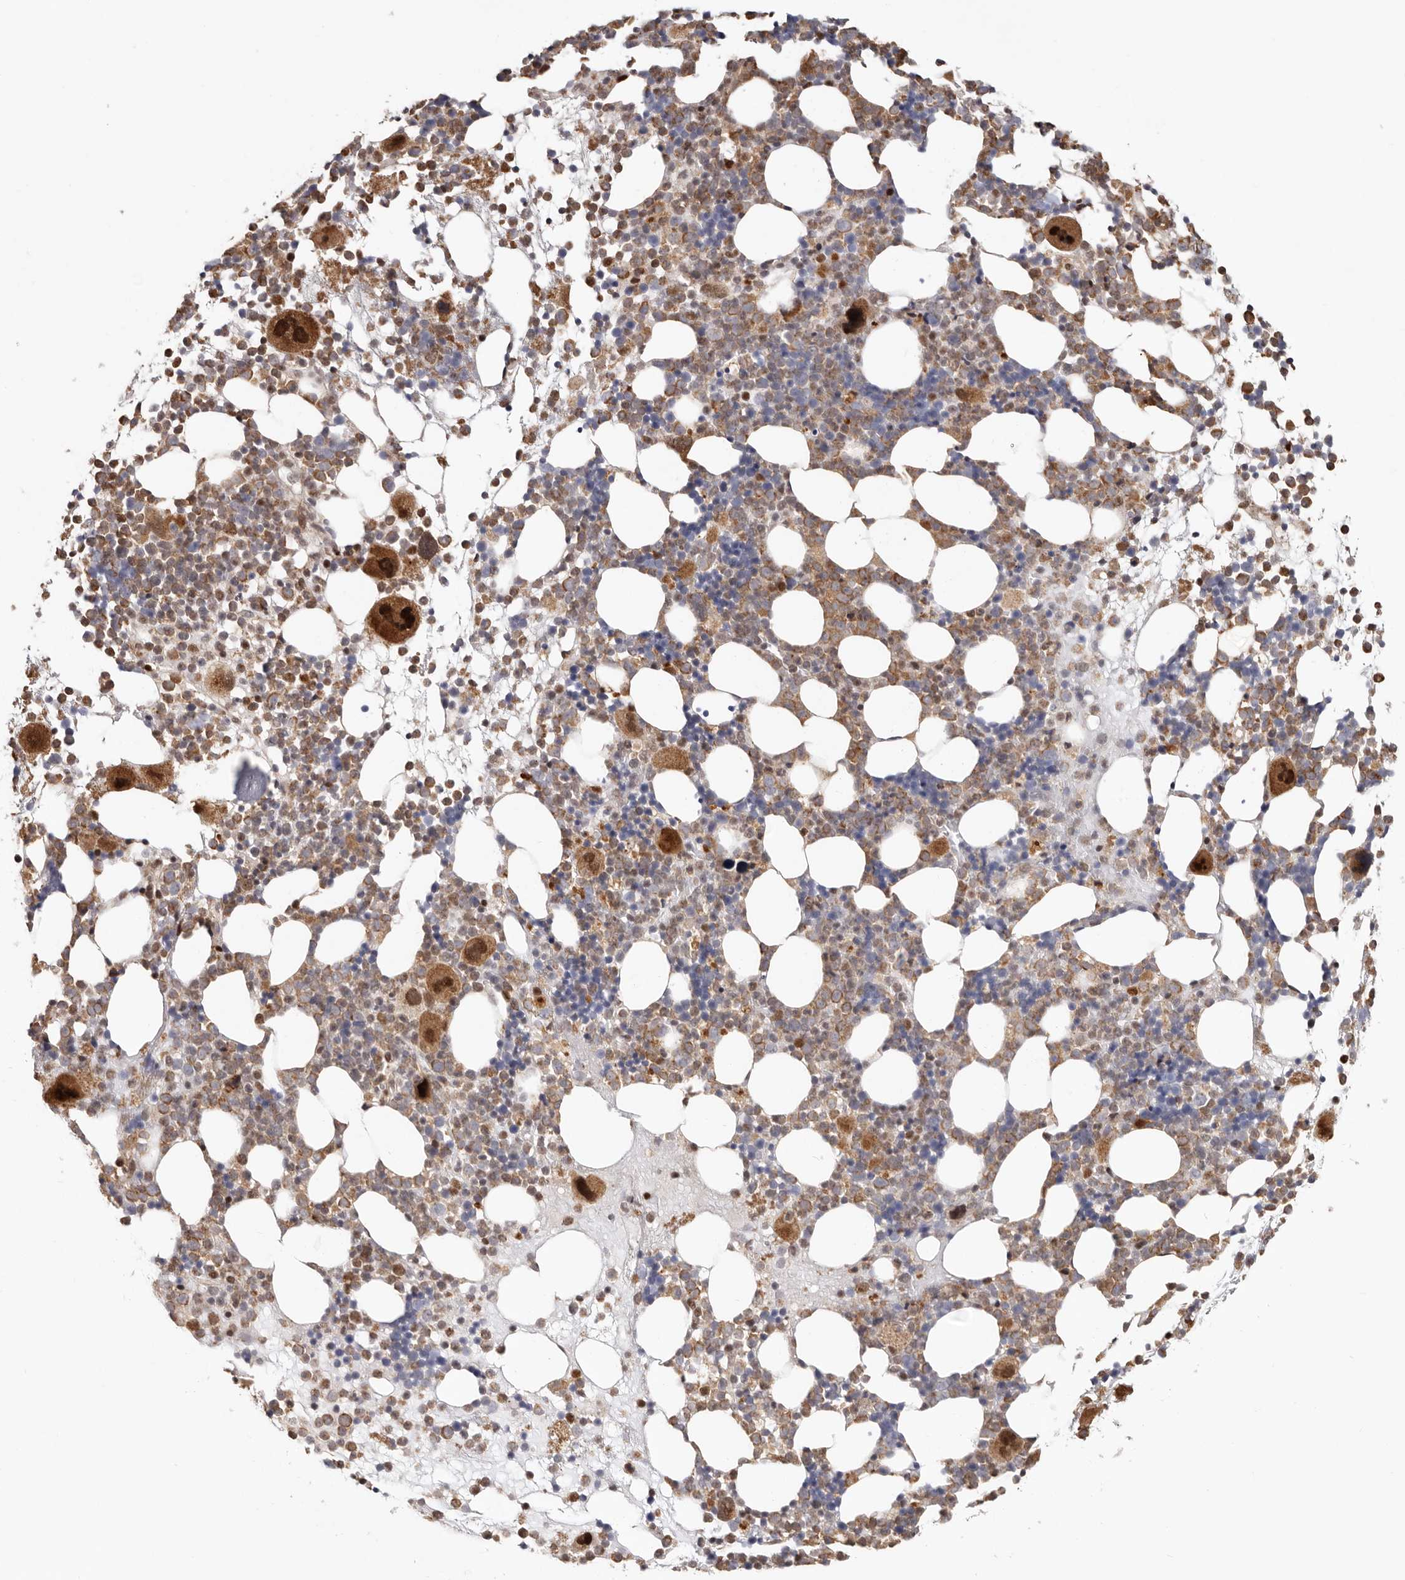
{"staining": {"intensity": "strong", "quantity": "25%-75%", "location": "cytoplasmic/membranous,nuclear"}, "tissue": "bone marrow", "cell_type": "Hematopoietic cells", "image_type": "normal", "snomed": [{"axis": "morphology", "description": "Normal tissue, NOS"}, {"axis": "topography", "description": "Bone marrow"}], "caption": "IHC image of normal bone marrow: human bone marrow stained using immunohistochemistry (IHC) reveals high levels of strong protein expression localized specifically in the cytoplasmic/membranous,nuclear of hematopoietic cells, appearing as a cytoplasmic/membranous,nuclear brown color.", "gene": "SMAD7", "patient": {"sex": "female", "age": 57}}